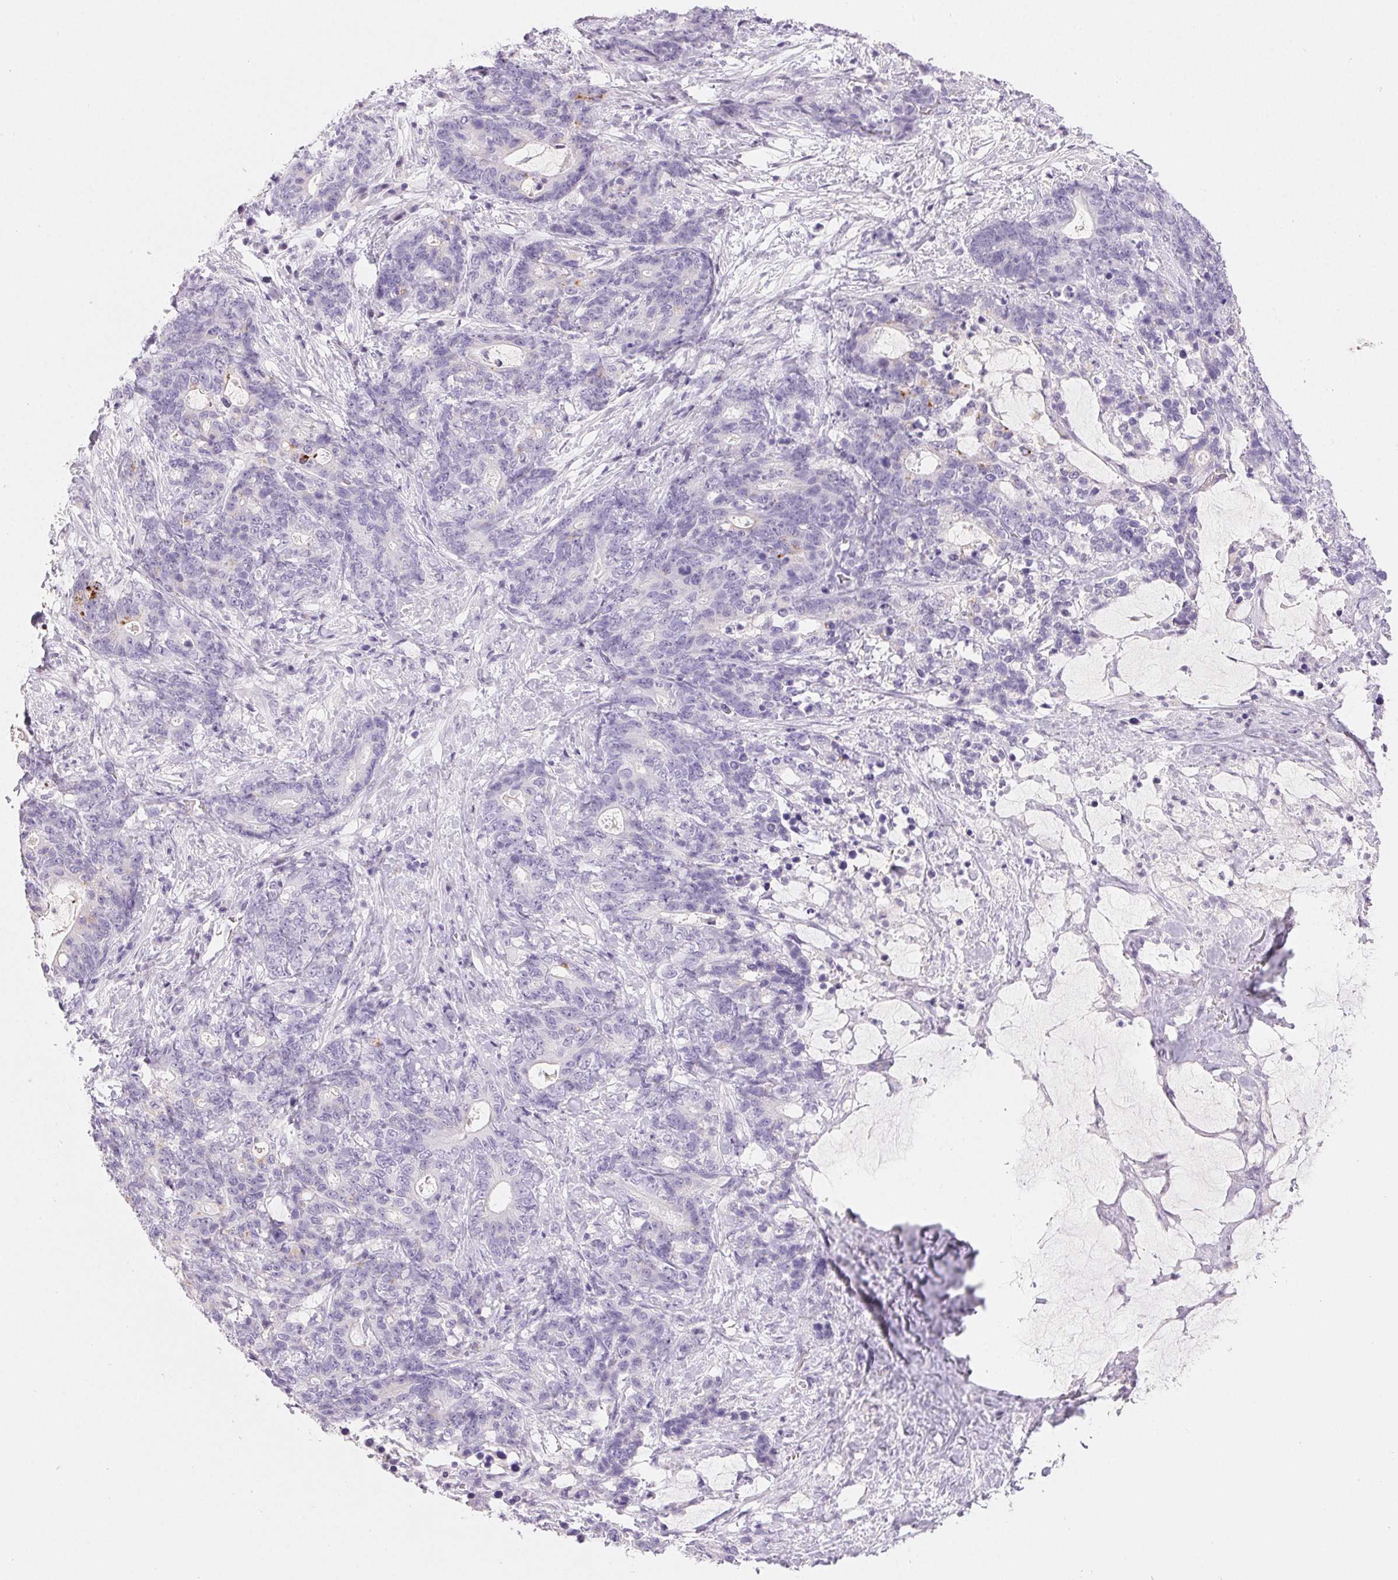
{"staining": {"intensity": "negative", "quantity": "none", "location": "none"}, "tissue": "stomach cancer", "cell_type": "Tumor cells", "image_type": "cancer", "snomed": [{"axis": "morphology", "description": "Normal tissue, NOS"}, {"axis": "morphology", "description": "Adenocarcinoma, NOS"}, {"axis": "topography", "description": "Stomach"}], "caption": "A high-resolution image shows IHC staining of stomach adenocarcinoma, which displays no significant staining in tumor cells.", "gene": "BPIFB2", "patient": {"sex": "female", "age": 64}}